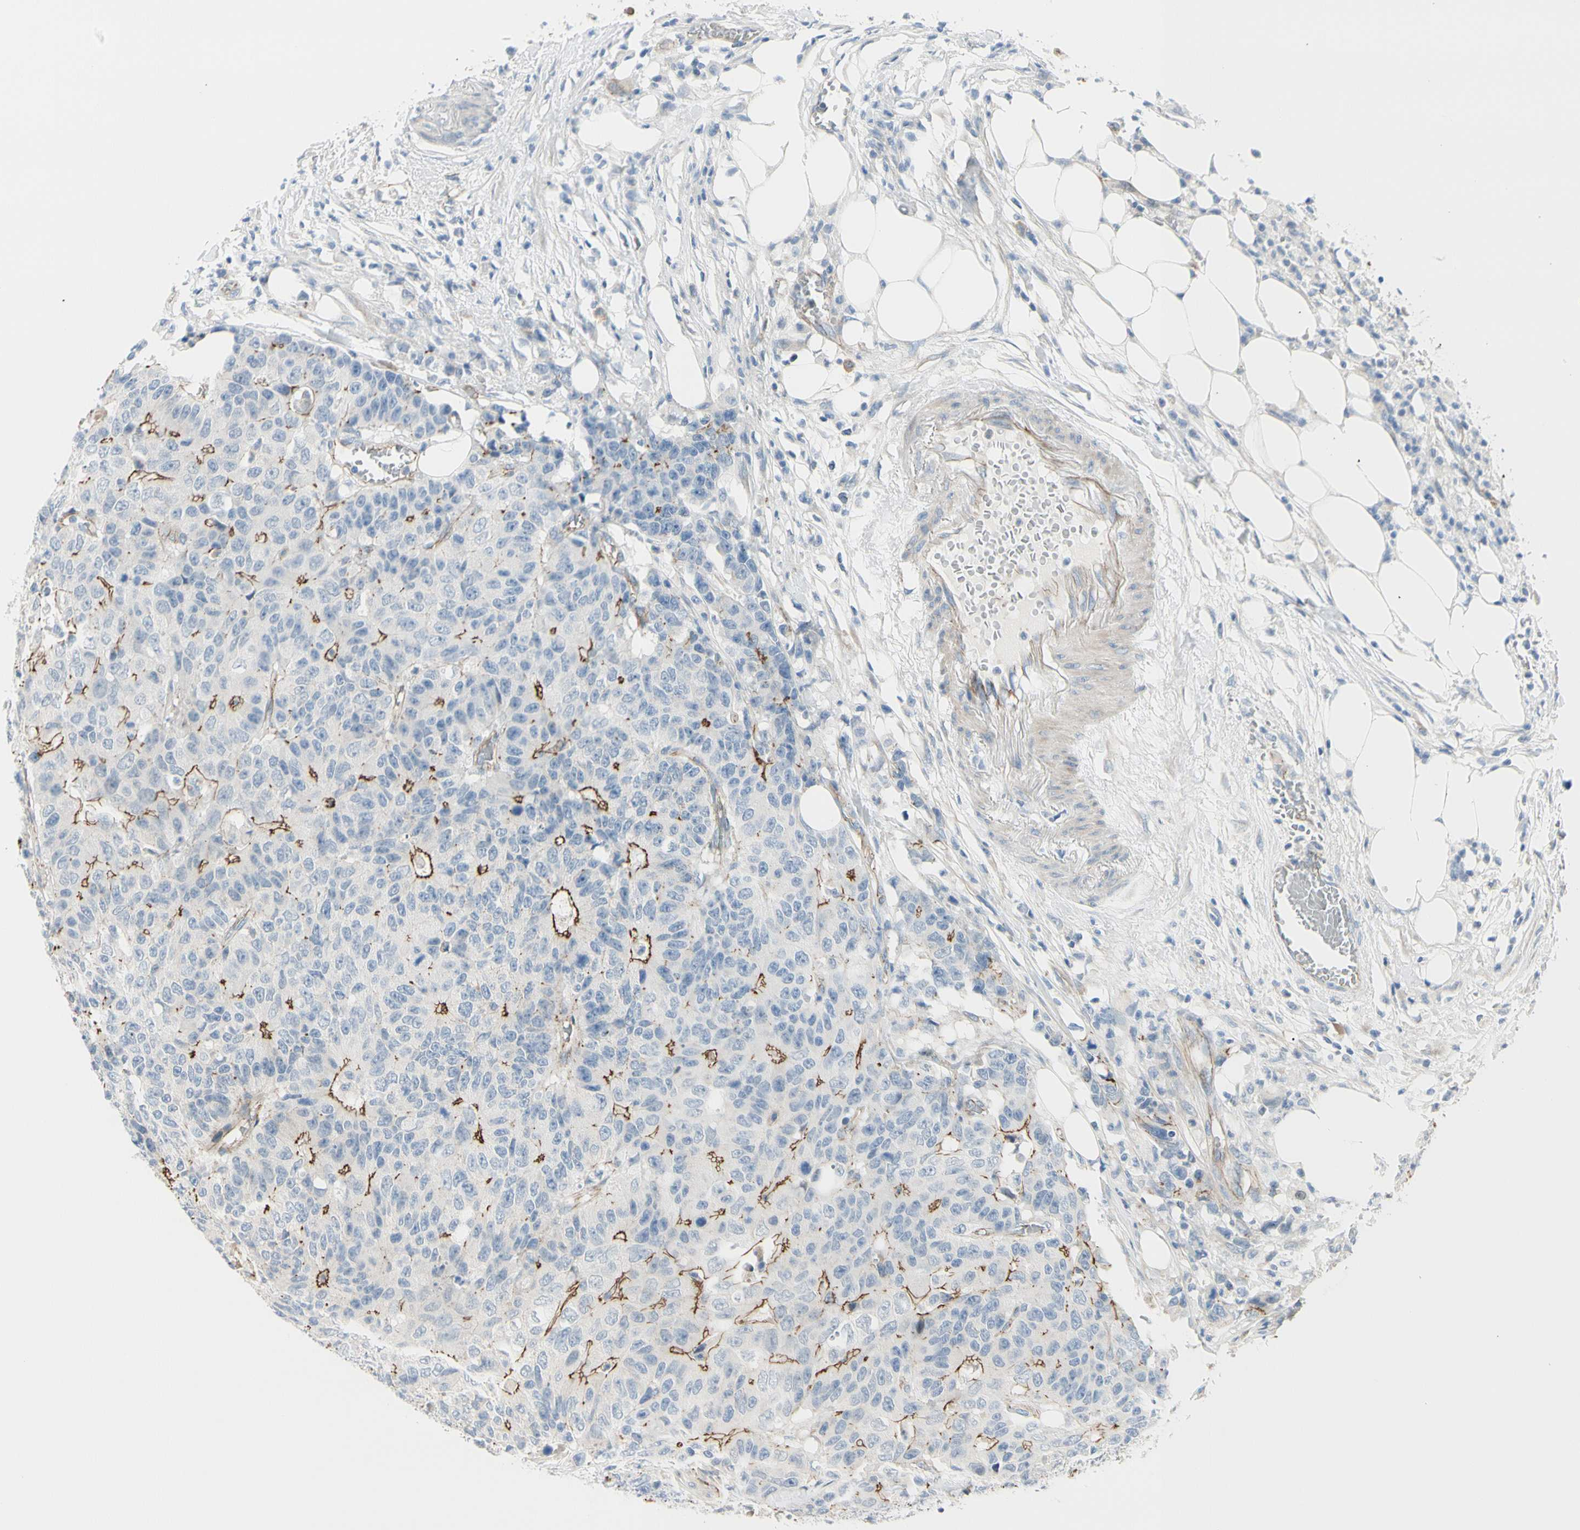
{"staining": {"intensity": "moderate", "quantity": "<25%", "location": "cytoplasmic/membranous"}, "tissue": "colorectal cancer", "cell_type": "Tumor cells", "image_type": "cancer", "snomed": [{"axis": "morphology", "description": "Adenocarcinoma, NOS"}, {"axis": "topography", "description": "Colon"}], "caption": "Adenocarcinoma (colorectal) stained with a protein marker displays moderate staining in tumor cells.", "gene": "TJP1", "patient": {"sex": "female", "age": 86}}